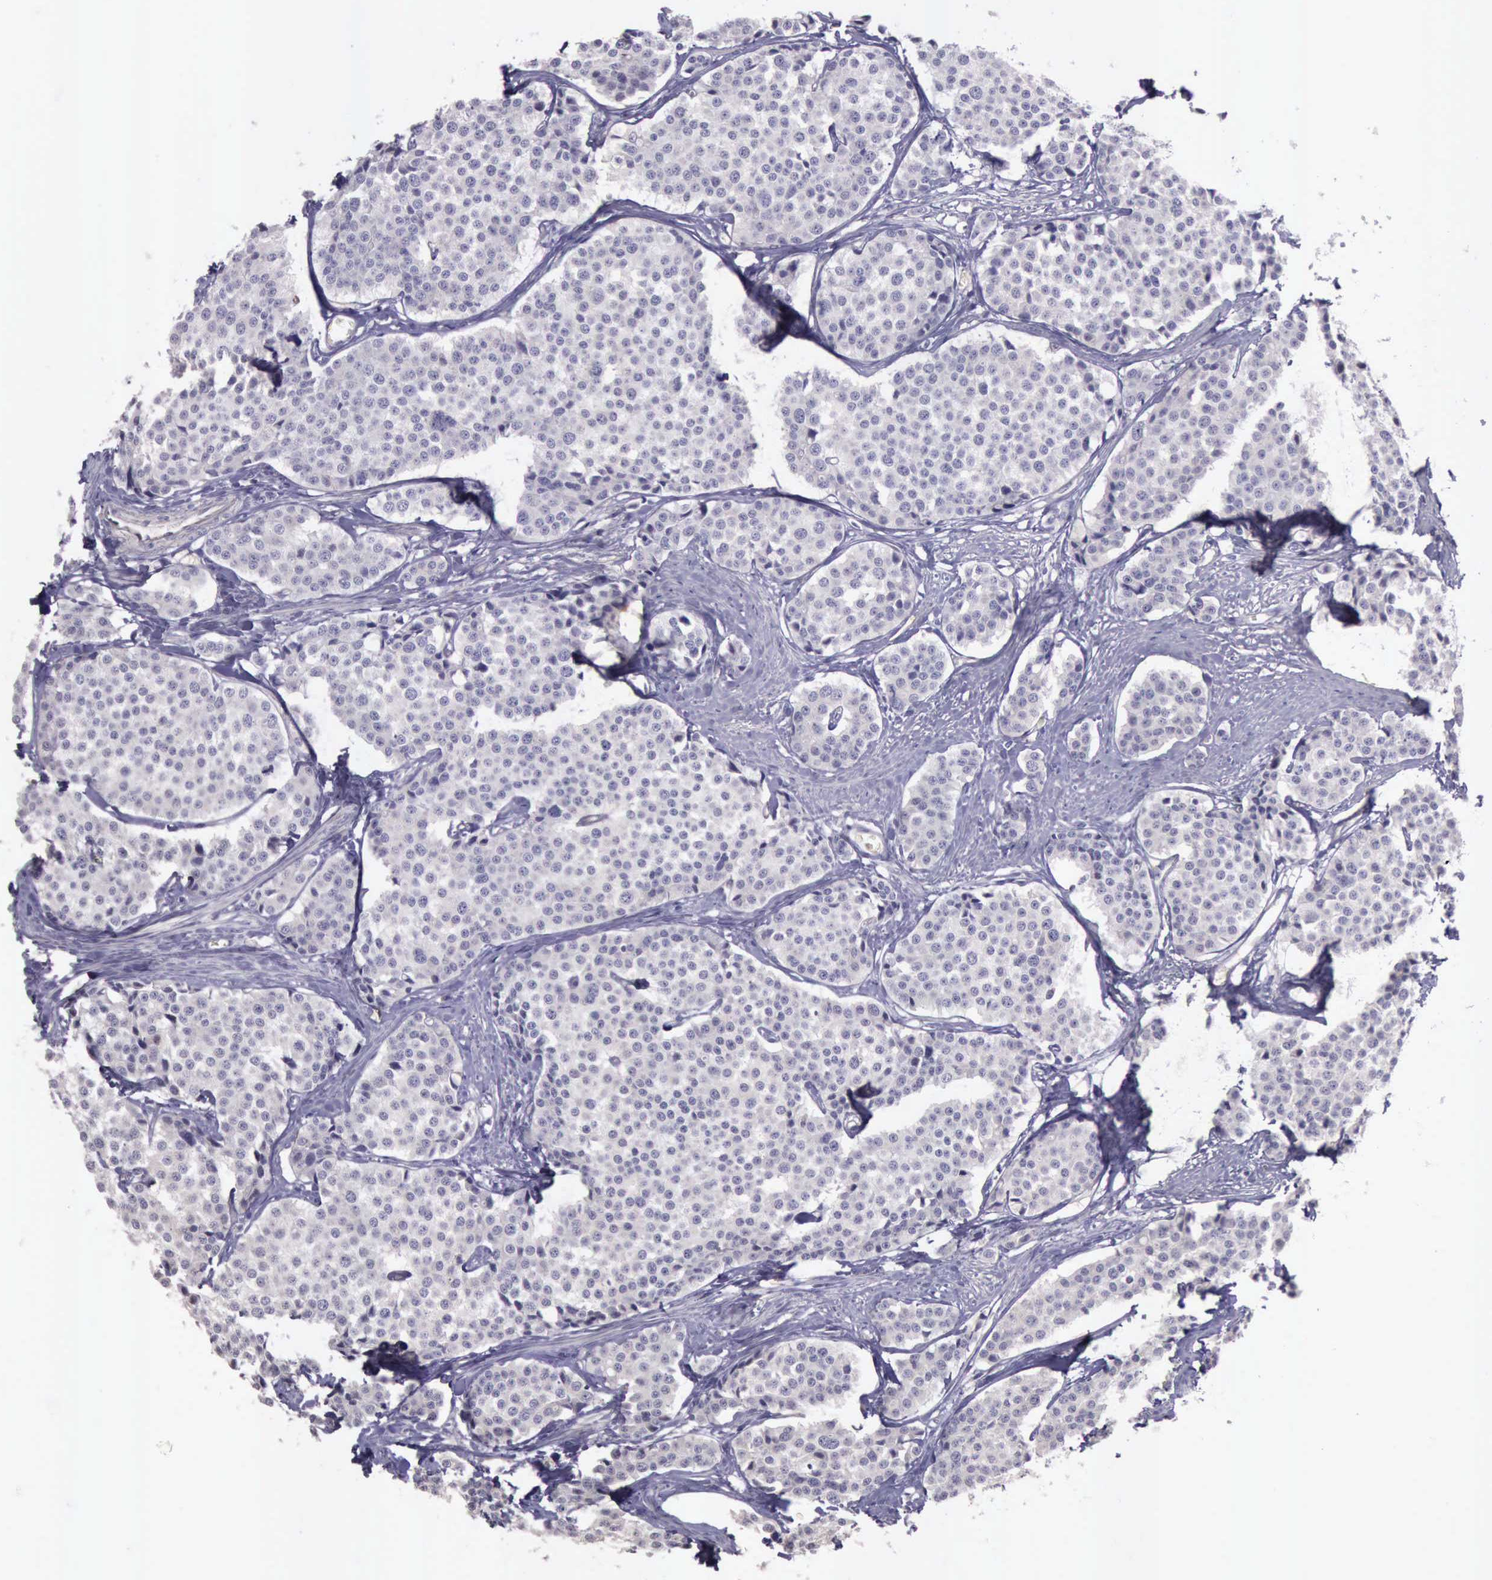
{"staining": {"intensity": "negative", "quantity": "none", "location": "none"}, "tissue": "carcinoid", "cell_type": "Tumor cells", "image_type": "cancer", "snomed": [{"axis": "morphology", "description": "Carcinoid, malignant, NOS"}, {"axis": "topography", "description": "Small intestine"}], "caption": "Protein analysis of malignant carcinoid reveals no significant staining in tumor cells.", "gene": "TCEANC", "patient": {"sex": "male", "age": 60}}